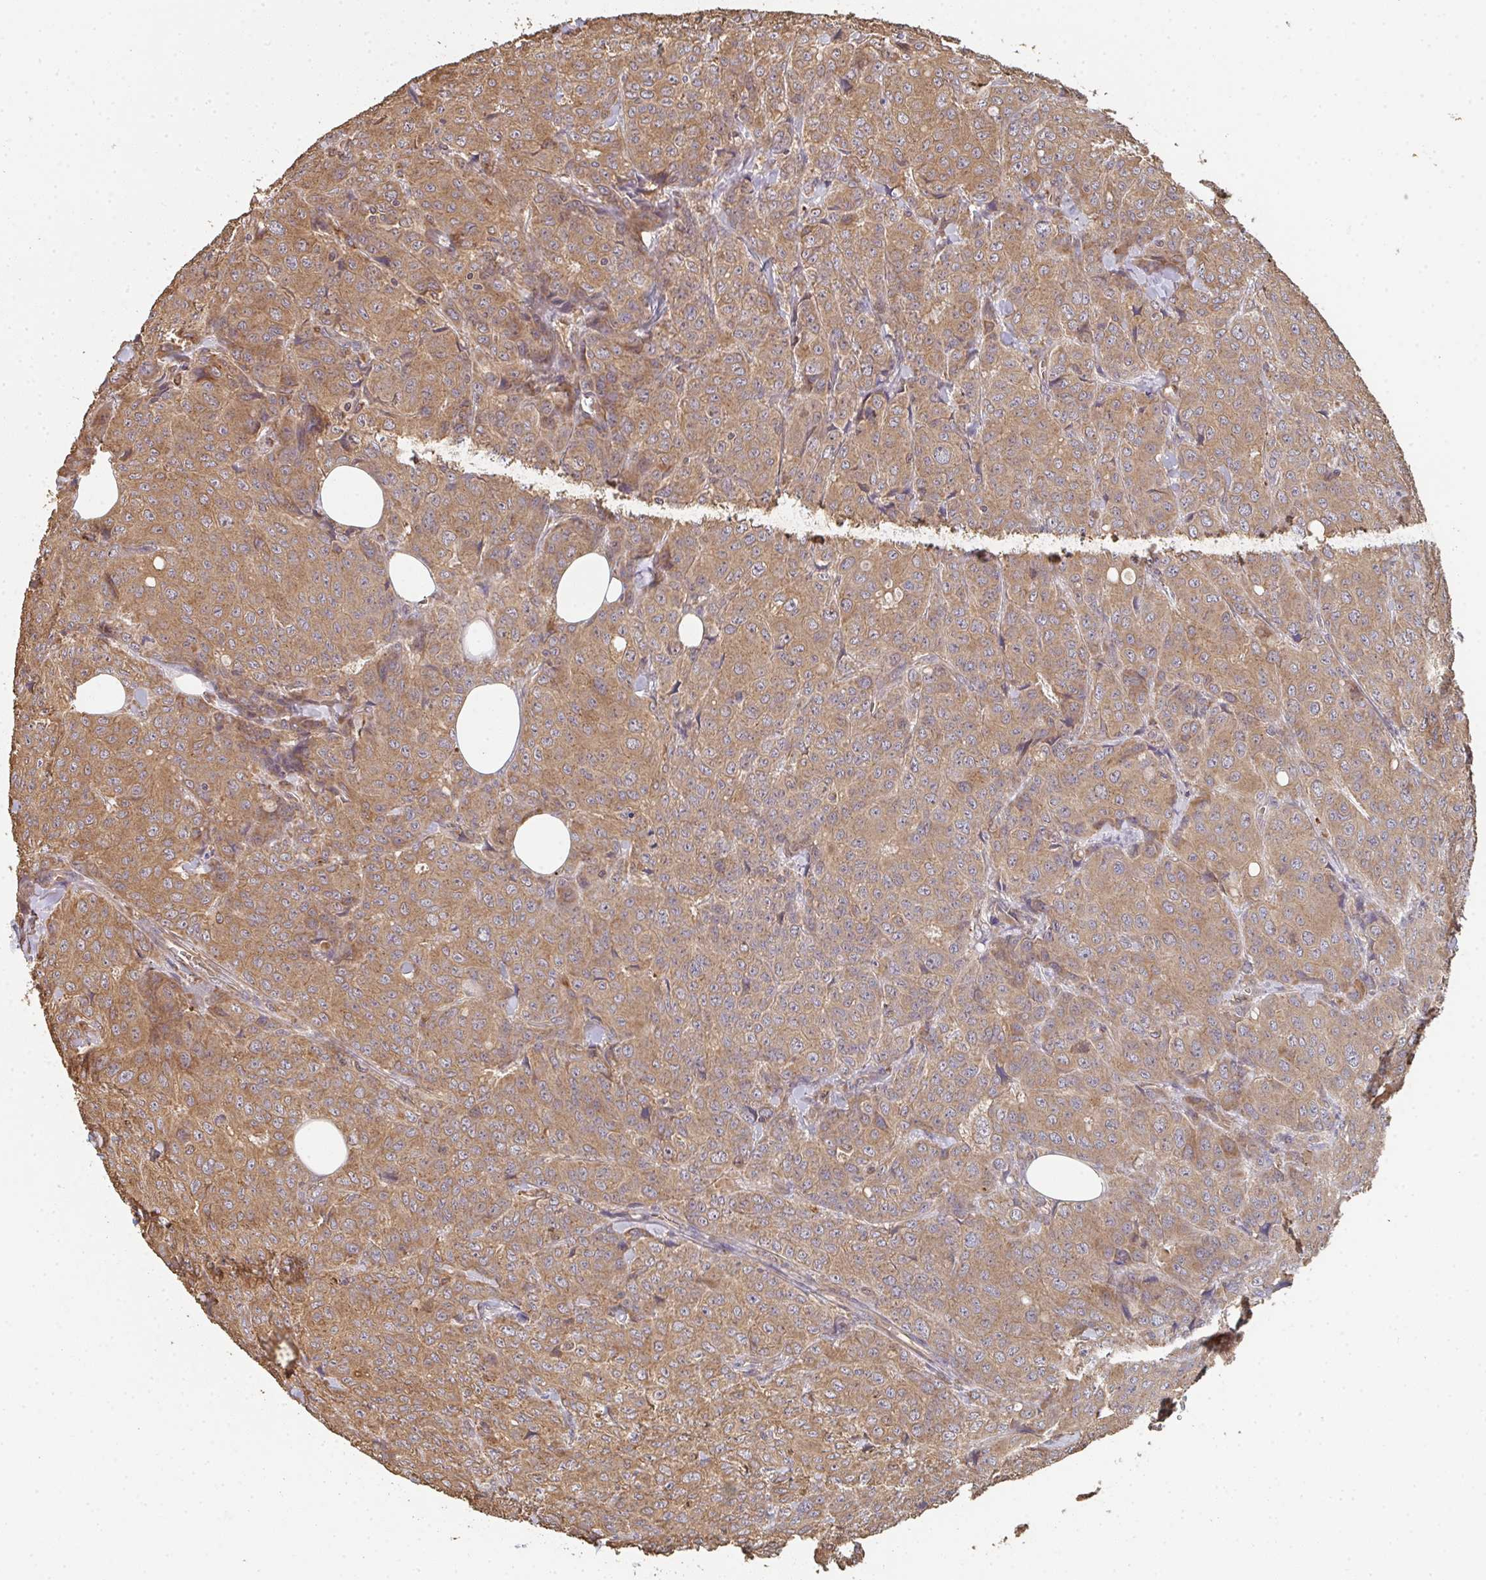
{"staining": {"intensity": "moderate", "quantity": ">75%", "location": "cytoplasmic/membranous"}, "tissue": "breast cancer", "cell_type": "Tumor cells", "image_type": "cancer", "snomed": [{"axis": "morphology", "description": "Duct carcinoma"}, {"axis": "topography", "description": "Breast"}], "caption": "This is an image of immunohistochemistry staining of breast cancer (infiltrating ductal carcinoma), which shows moderate expression in the cytoplasmic/membranous of tumor cells.", "gene": "POLG", "patient": {"sex": "female", "age": 43}}